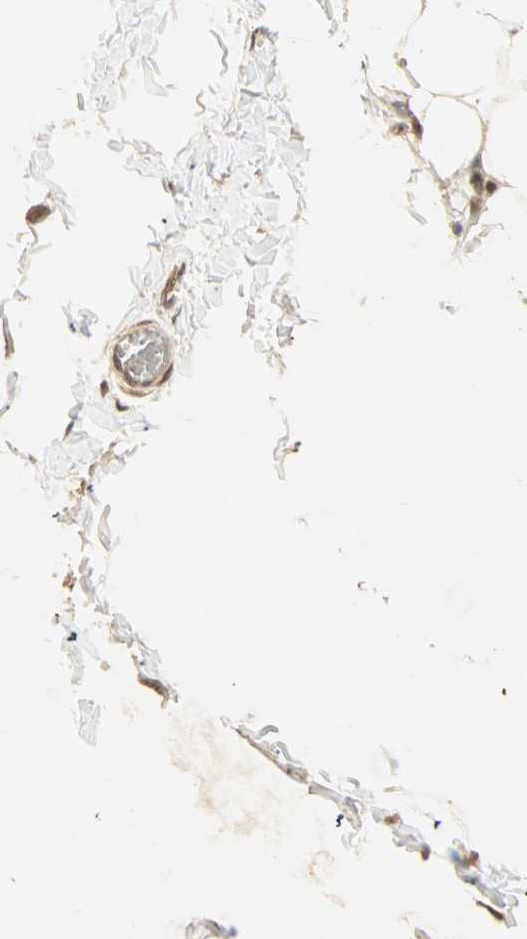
{"staining": {"intensity": "moderate", "quantity": ">75%", "location": "nuclear"}, "tissue": "adipose tissue", "cell_type": "Adipocytes", "image_type": "normal", "snomed": [{"axis": "morphology", "description": "Normal tissue, NOS"}, {"axis": "topography", "description": "Soft tissue"}], "caption": "Benign adipose tissue demonstrates moderate nuclear staining in approximately >75% of adipocytes, visualized by immunohistochemistry.", "gene": "ZSCAN31", "patient": {"sex": "male", "age": 26}}